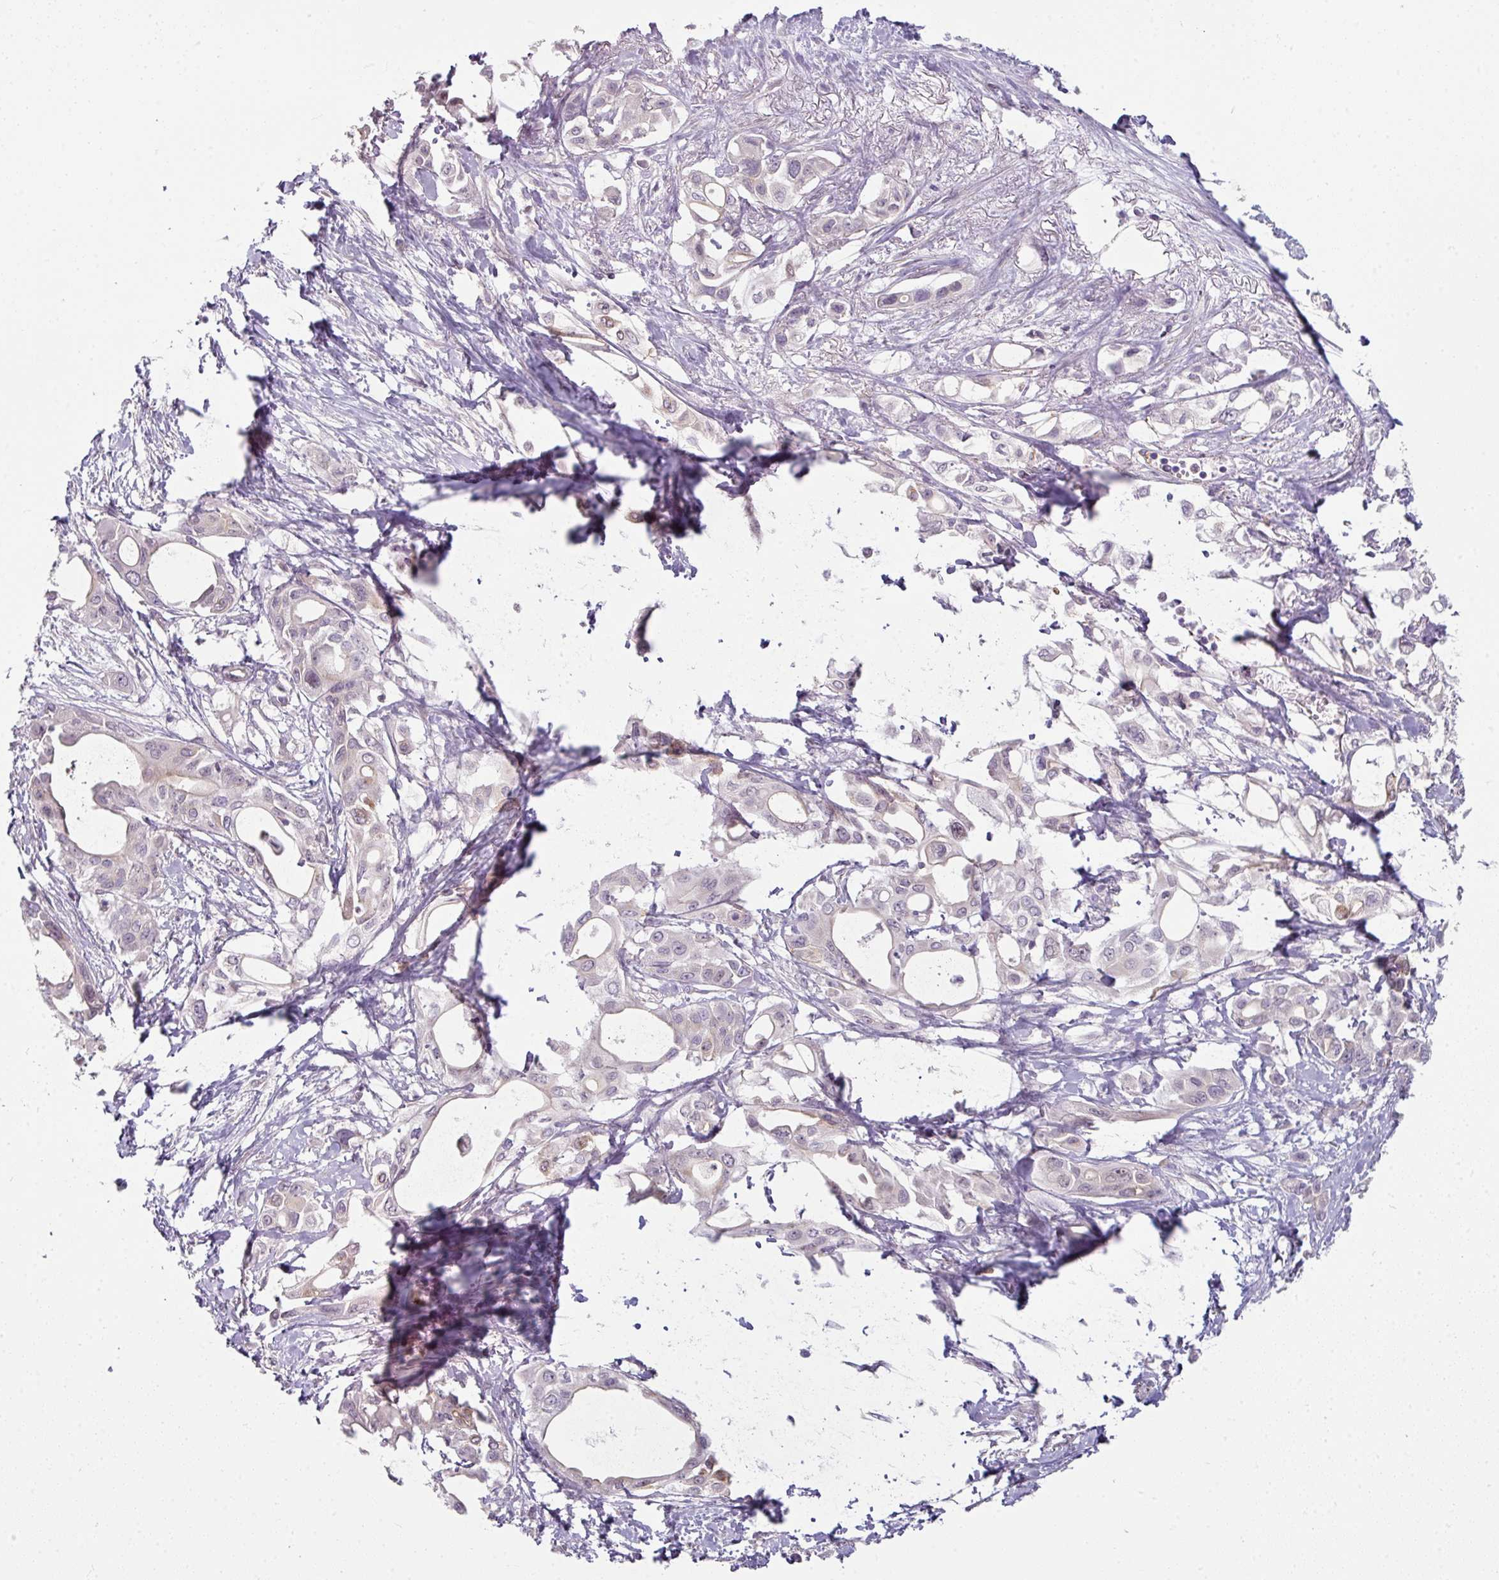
{"staining": {"intensity": "negative", "quantity": "none", "location": "none"}, "tissue": "pancreatic cancer", "cell_type": "Tumor cells", "image_type": "cancer", "snomed": [{"axis": "morphology", "description": "Adenocarcinoma, NOS"}, {"axis": "topography", "description": "Pancreas"}], "caption": "IHC histopathology image of neoplastic tissue: human pancreatic adenocarcinoma stained with DAB shows no significant protein positivity in tumor cells.", "gene": "FHAD1", "patient": {"sex": "female", "age": 68}}